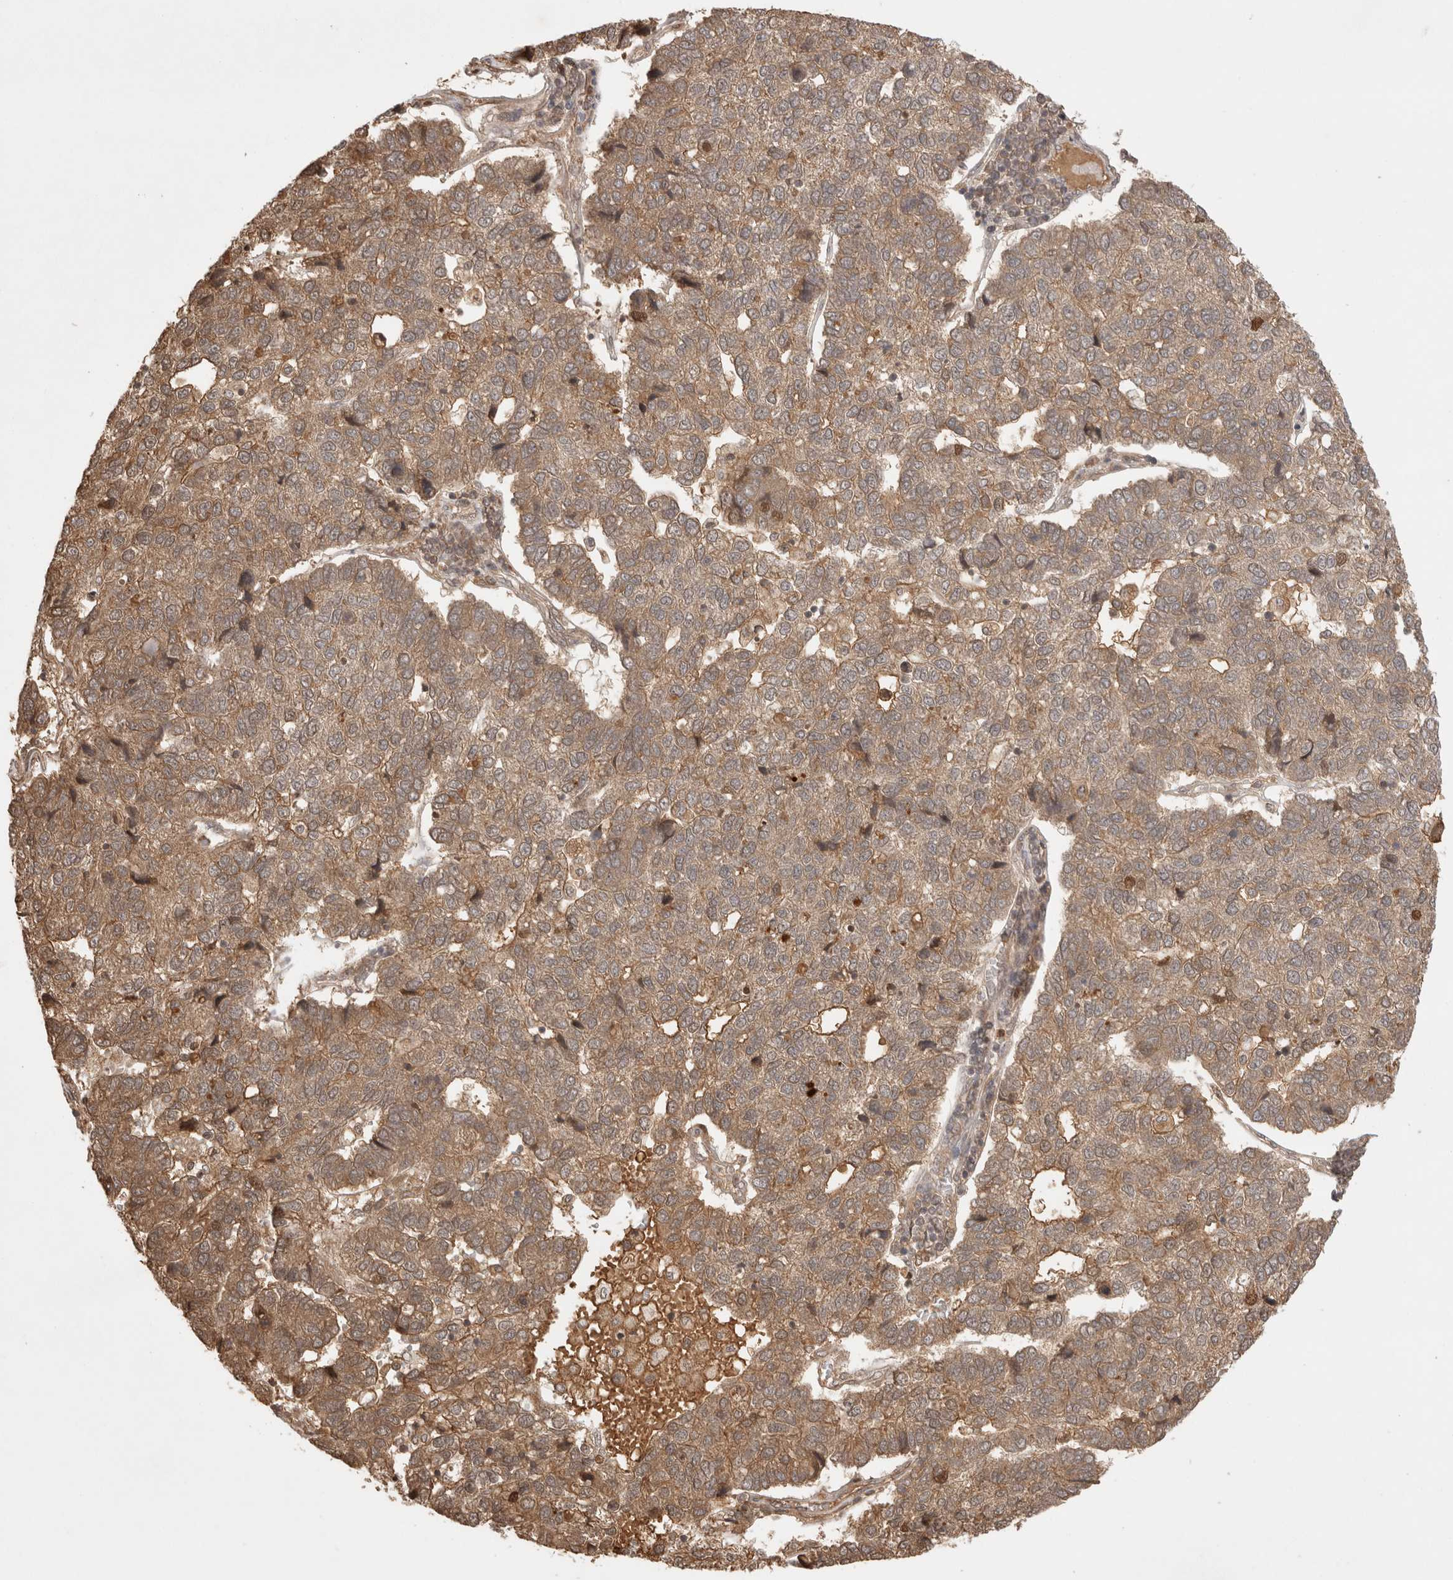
{"staining": {"intensity": "moderate", "quantity": ">75%", "location": "cytoplasmic/membranous"}, "tissue": "pancreatic cancer", "cell_type": "Tumor cells", "image_type": "cancer", "snomed": [{"axis": "morphology", "description": "Adenocarcinoma, NOS"}, {"axis": "topography", "description": "Pancreas"}], "caption": "Moderate cytoplasmic/membranous staining for a protein is present in about >75% of tumor cells of pancreatic adenocarcinoma using immunohistochemistry (IHC).", "gene": "PRMT3", "patient": {"sex": "female", "age": 61}}